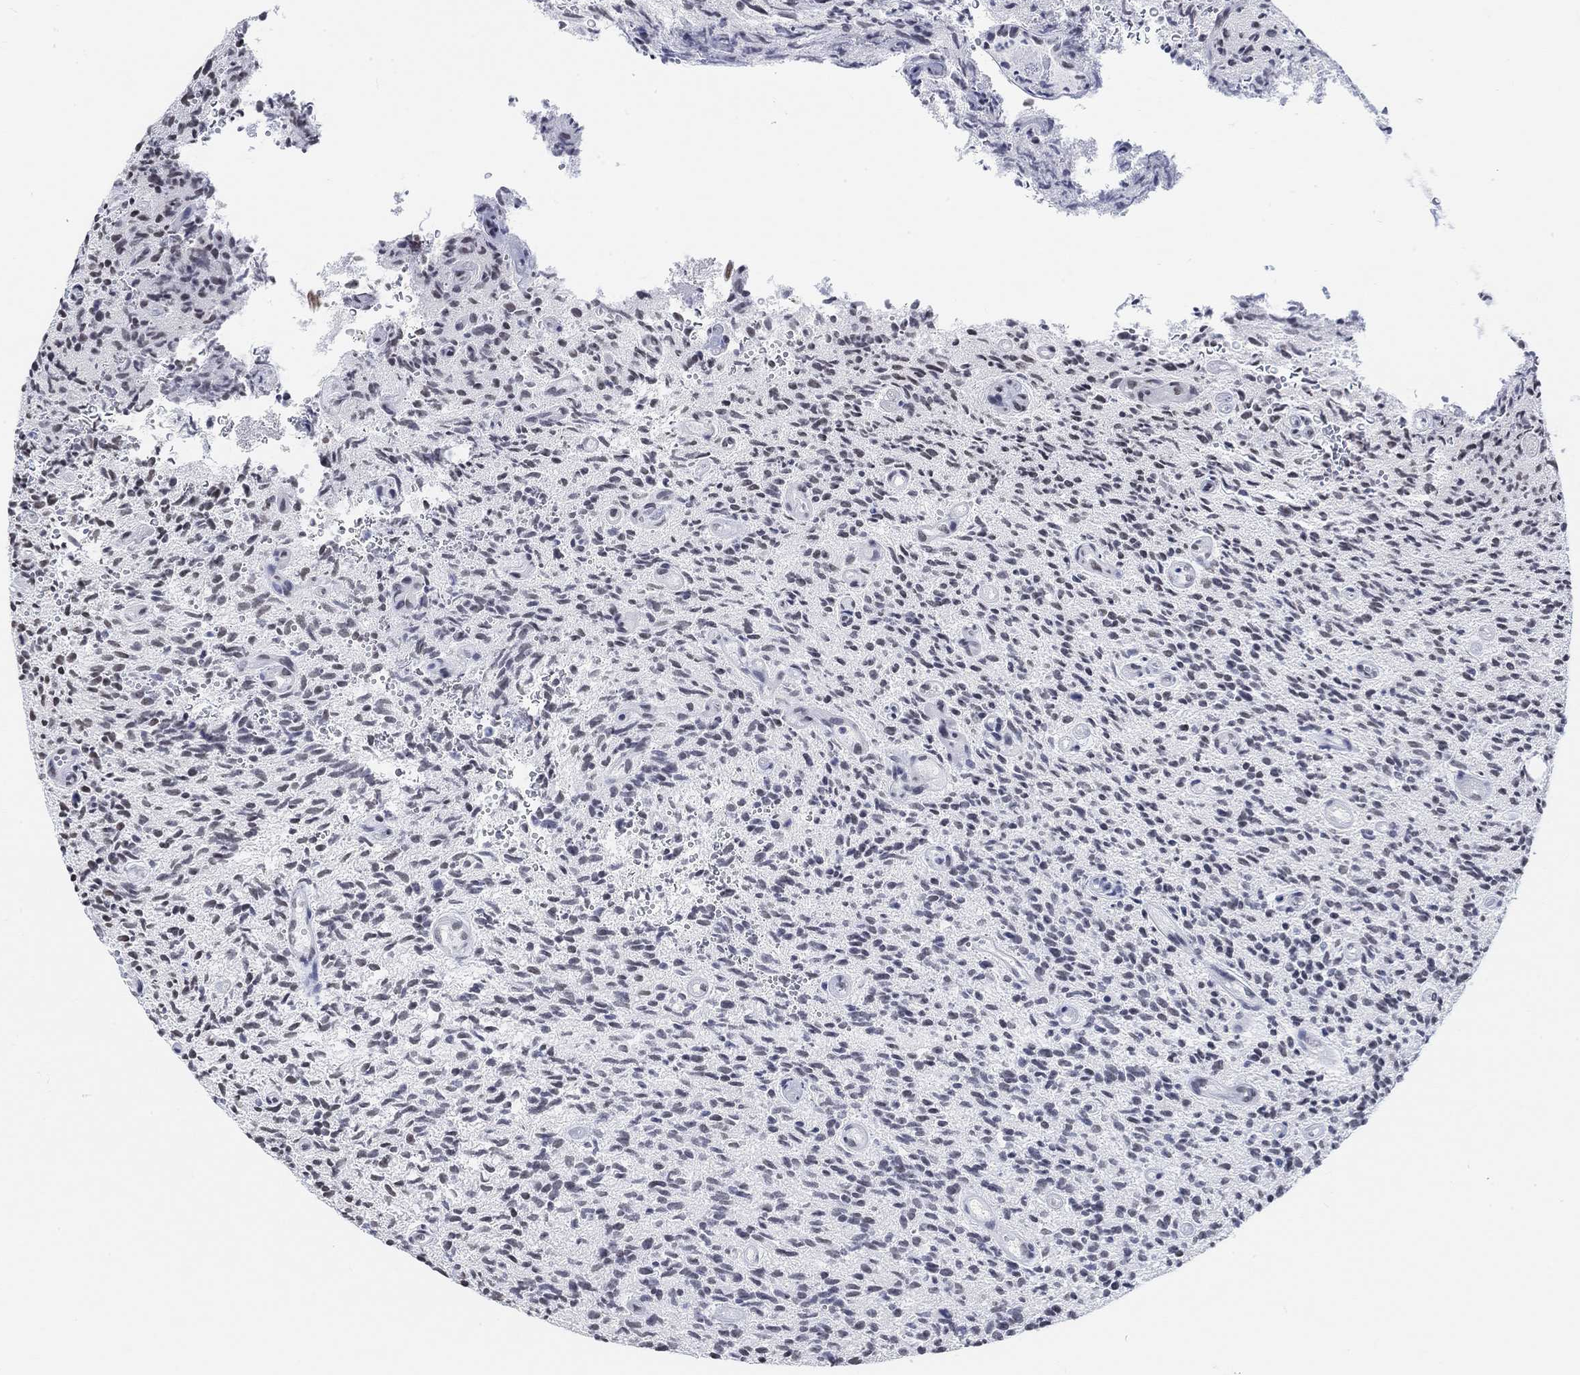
{"staining": {"intensity": "negative", "quantity": "none", "location": "none"}, "tissue": "glioma", "cell_type": "Tumor cells", "image_type": "cancer", "snomed": [{"axis": "morphology", "description": "Glioma, malignant, High grade"}, {"axis": "topography", "description": "Brain"}], "caption": "Immunohistochemistry (IHC) of human glioma demonstrates no staining in tumor cells.", "gene": "PURG", "patient": {"sex": "male", "age": 64}}